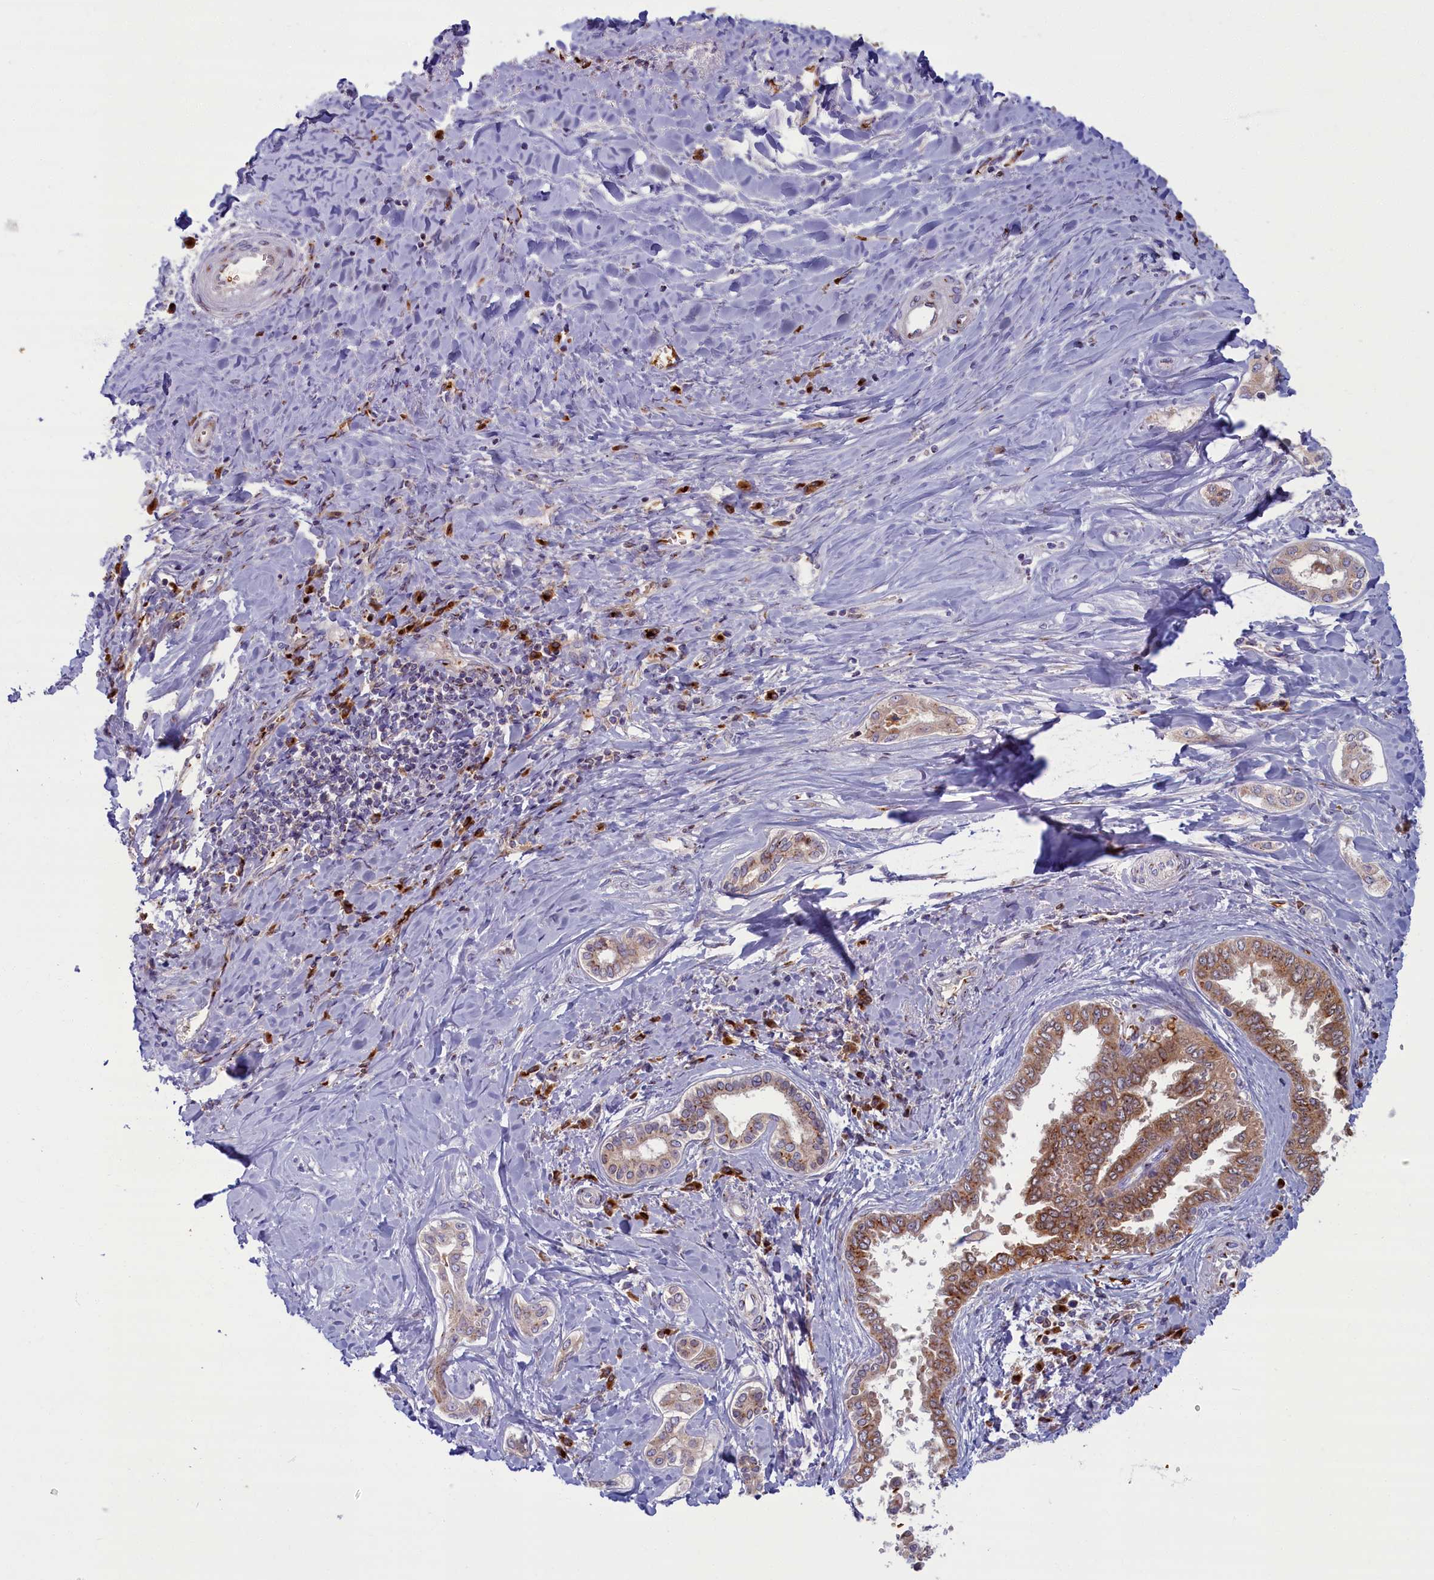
{"staining": {"intensity": "moderate", "quantity": "25%-75%", "location": "cytoplasmic/membranous"}, "tissue": "liver cancer", "cell_type": "Tumor cells", "image_type": "cancer", "snomed": [{"axis": "morphology", "description": "Cholangiocarcinoma"}, {"axis": "topography", "description": "Liver"}], "caption": "Human liver cancer stained with a protein marker reveals moderate staining in tumor cells.", "gene": "BLVRB", "patient": {"sex": "female", "age": 77}}